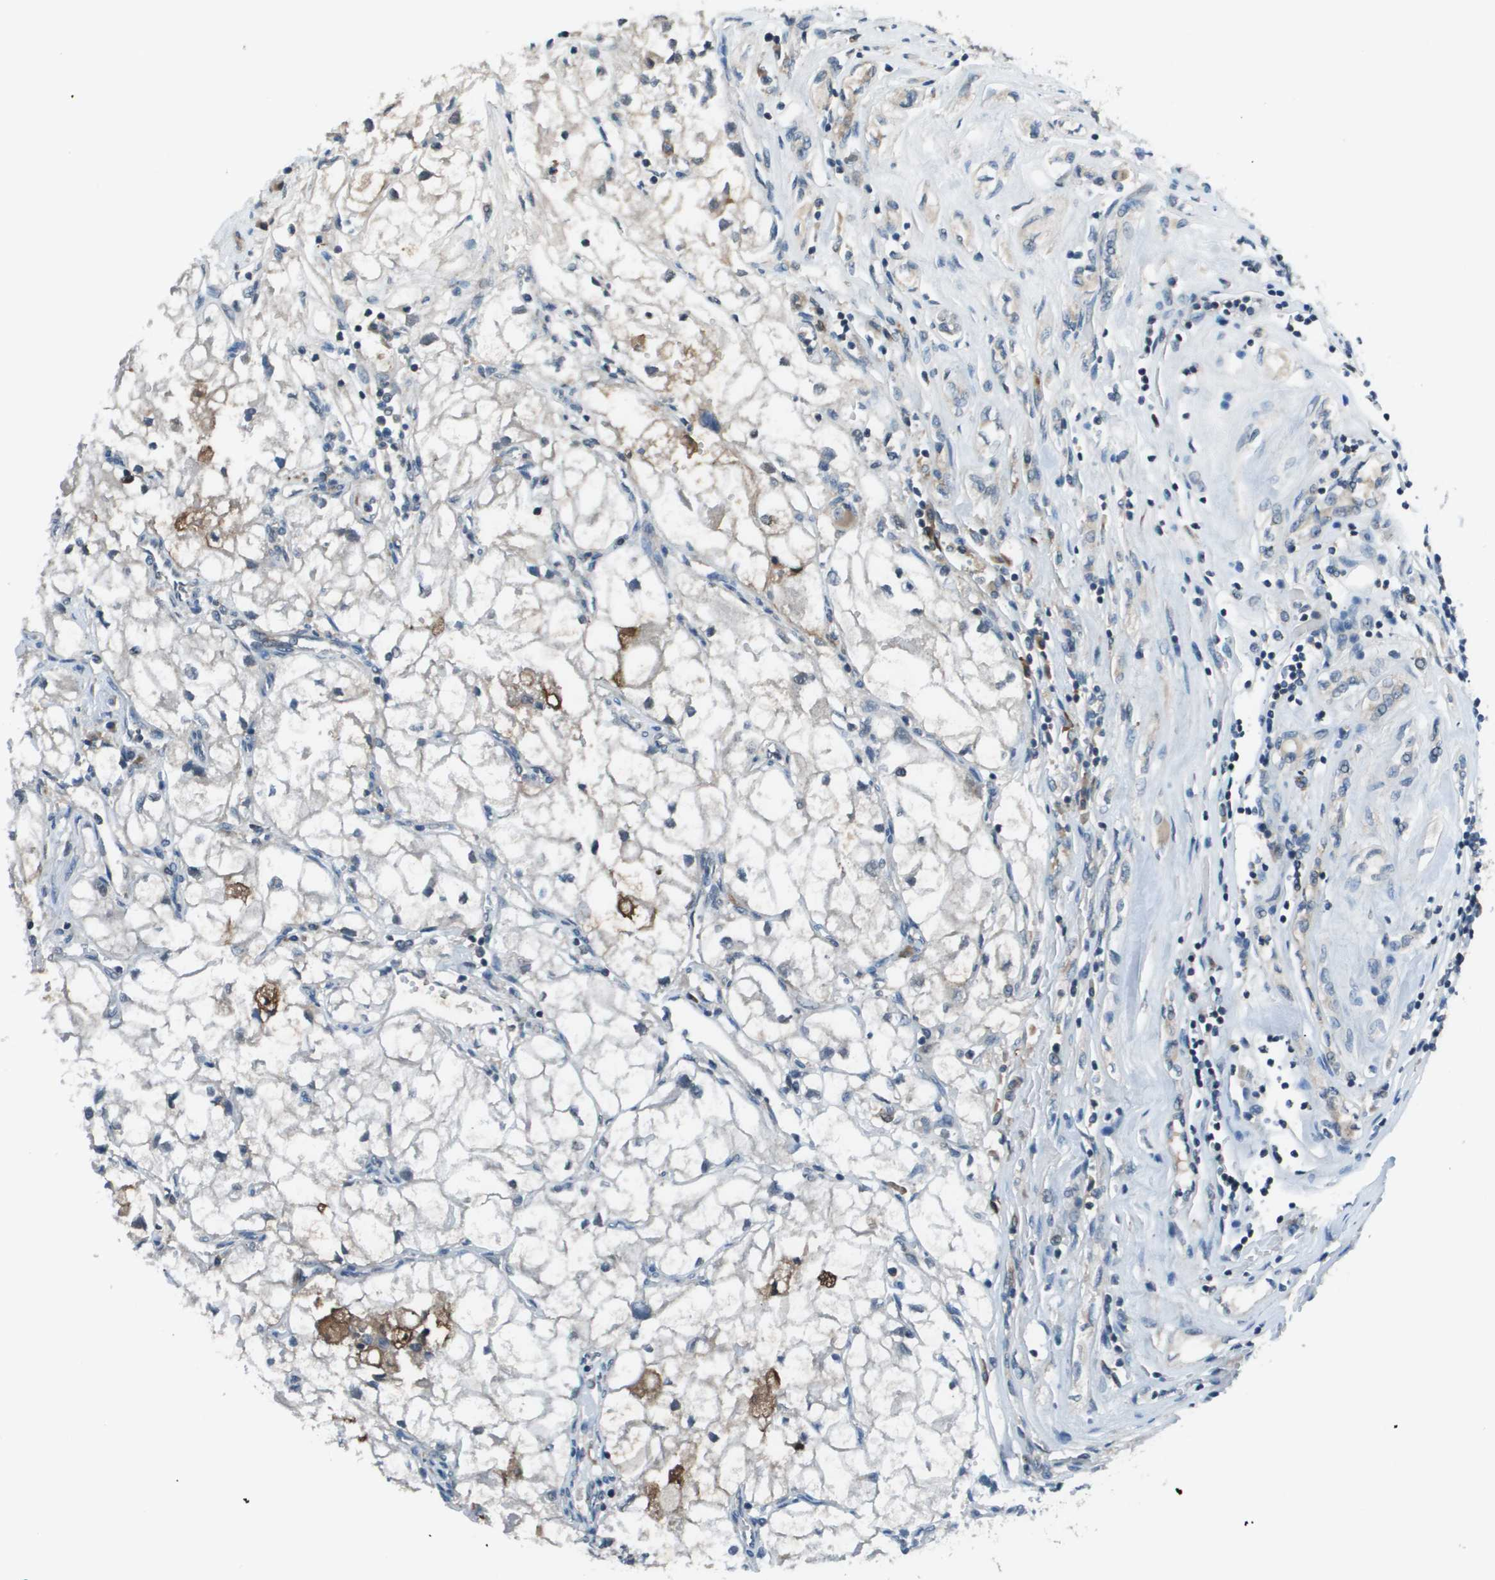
{"staining": {"intensity": "negative", "quantity": "none", "location": "none"}, "tissue": "renal cancer", "cell_type": "Tumor cells", "image_type": "cancer", "snomed": [{"axis": "morphology", "description": "Adenocarcinoma, NOS"}, {"axis": "topography", "description": "Kidney"}], "caption": "Protein analysis of renal cancer (adenocarcinoma) displays no significant expression in tumor cells.", "gene": "EIF3B", "patient": {"sex": "female", "age": 70}}